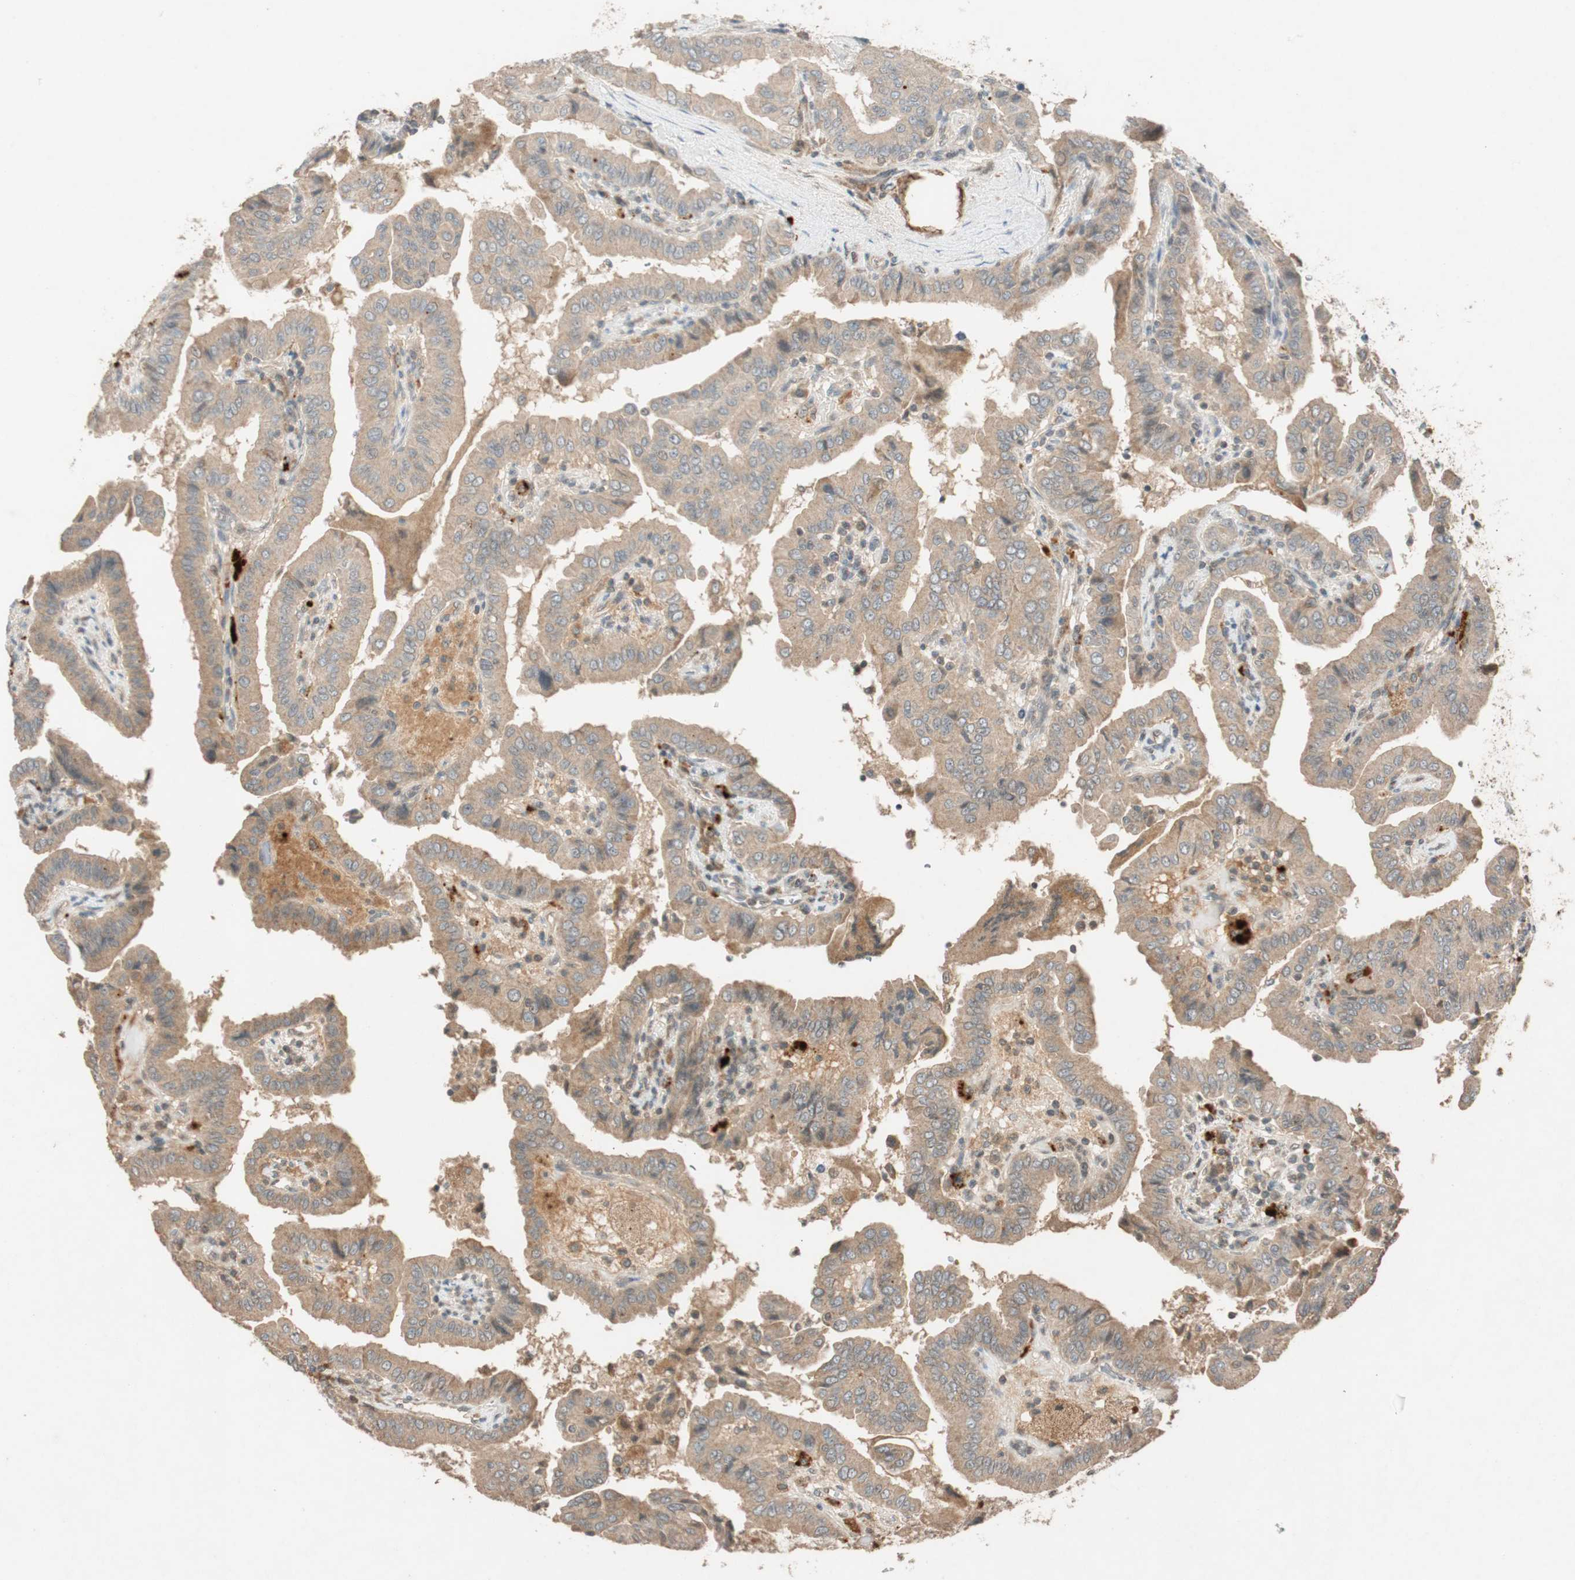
{"staining": {"intensity": "moderate", "quantity": ">75%", "location": "cytoplasmic/membranous"}, "tissue": "thyroid cancer", "cell_type": "Tumor cells", "image_type": "cancer", "snomed": [{"axis": "morphology", "description": "Papillary adenocarcinoma, NOS"}, {"axis": "topography", "description": "Thyroid gland"}], "caption": "Immunohistochemistry (IHC) (DAB) staining of human thyroid papillary adenocarcinoma demonstrates moderate cytoplasmic/membranous protein positivity in approximately >75% of tumor cells. Using DAB (3,3'-diaminobenzidine) (brown) and hematoxylin (blue) stains, captured at high magnification using brightfield microscopy.", "gene": "GLB1", "patient": {"sex": "male", "age": 33}}